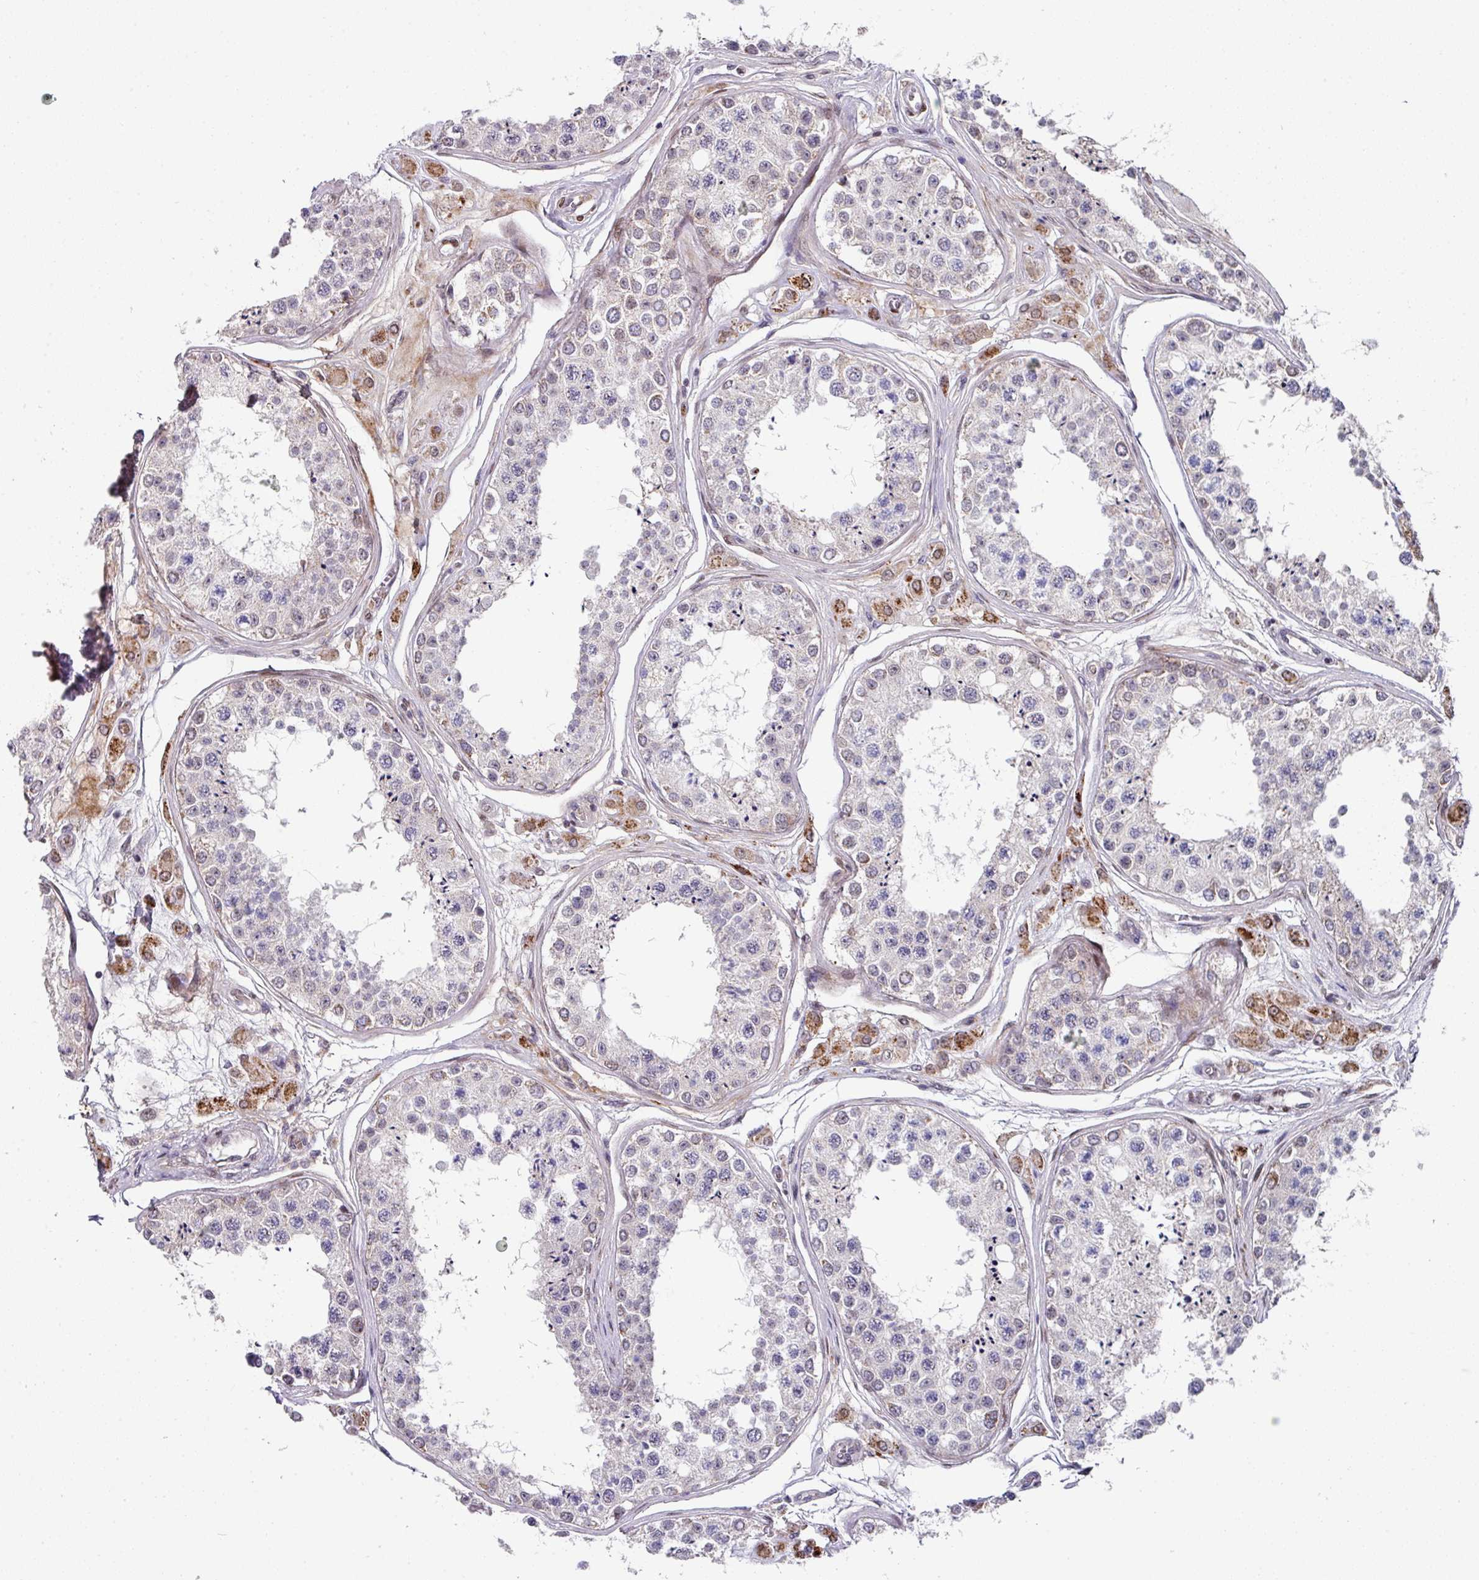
{"staining": {"intensity": "negative", "quantity": "none", "location": "none"}, "tissue": "testis", "cell_type": "Cells in seminiferous ducts", "image_type": "normal", "snomed": [{"axis": "morphology", "description": "Normal tissue, NOS"}, {"axis": "topography", "description": "Testis"}], "caption": "A high-resolution photomicrograph shows immunohistochemistry staining of normal testis, which shows no significant staining in cells in seminiferous ducts.", "gene": "CBX7", "patient": {"sex": "male", "age": 25}}